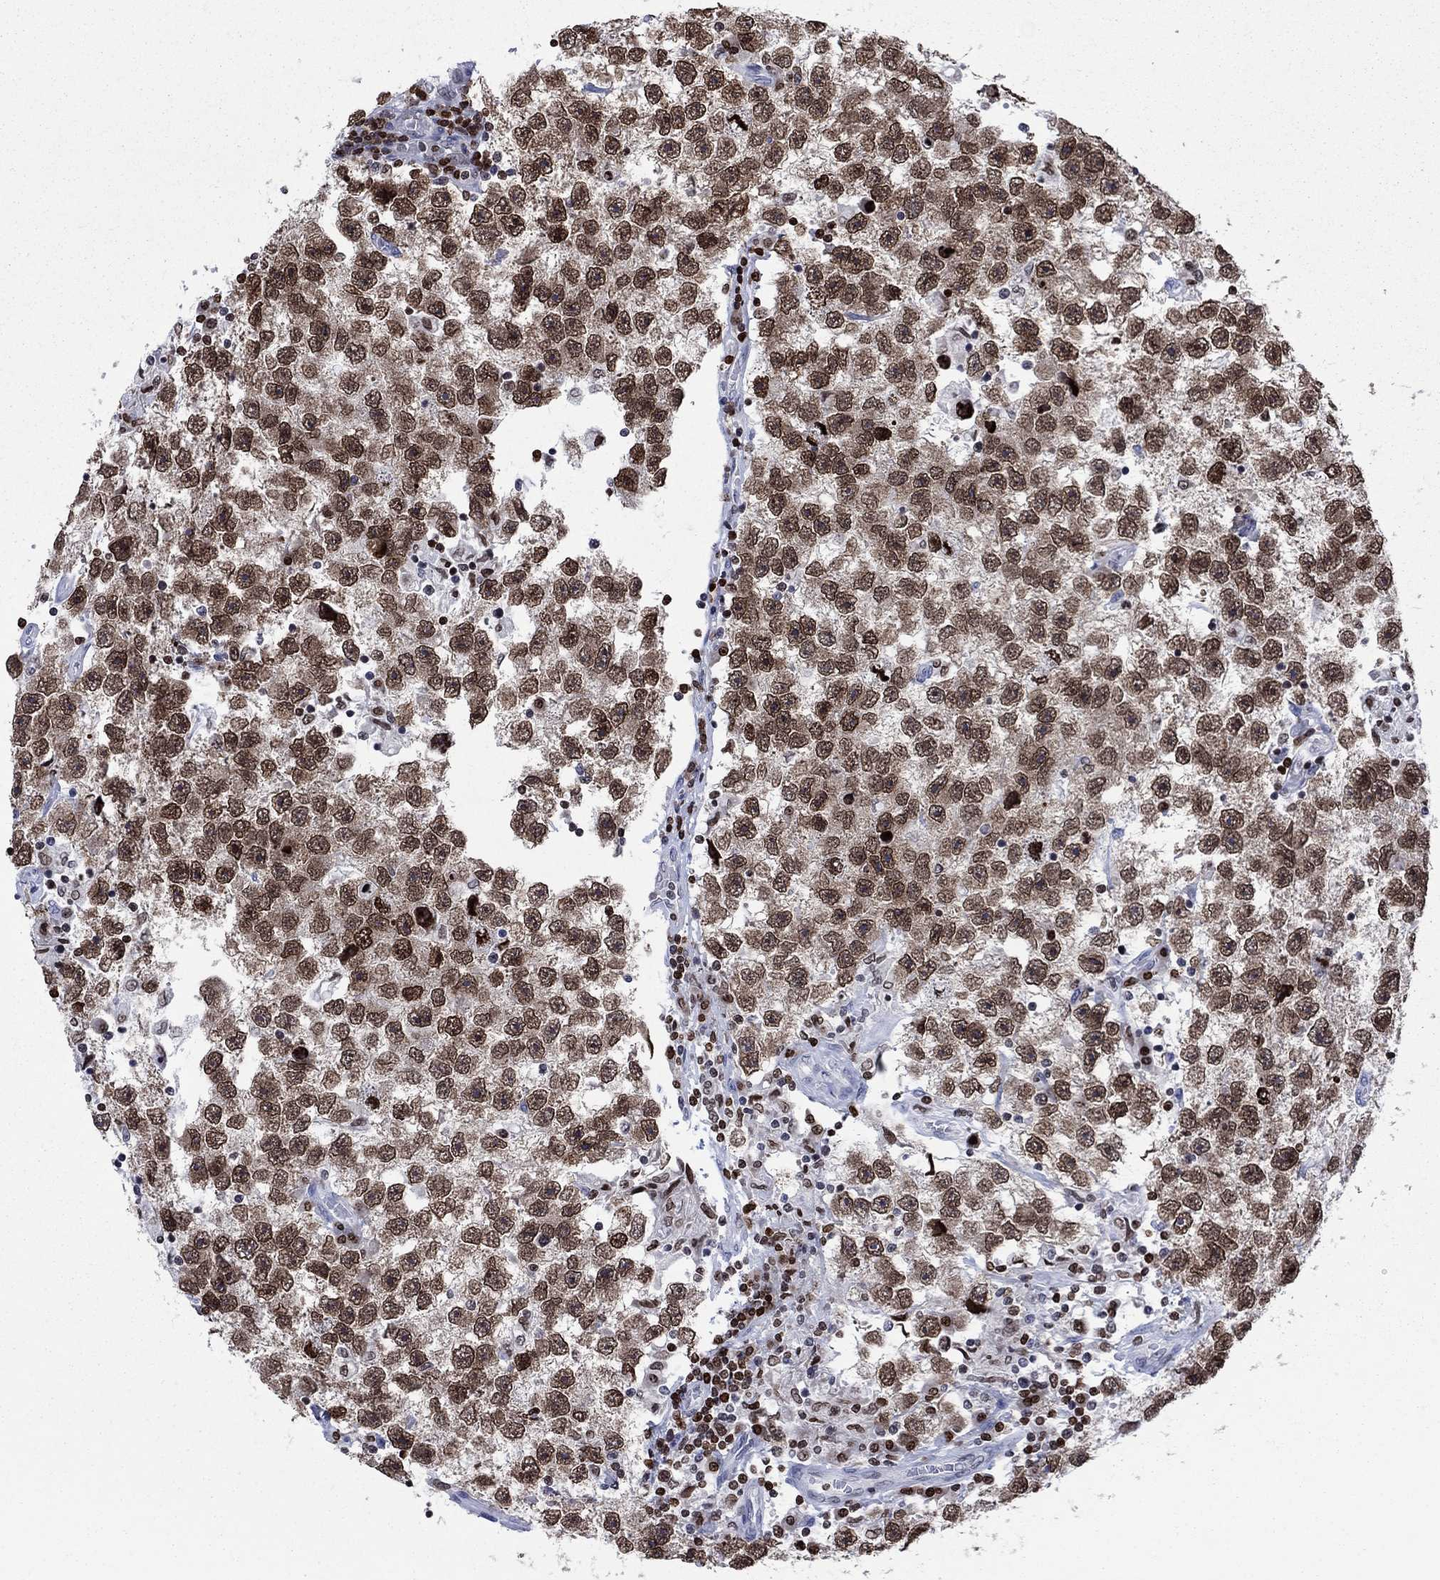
{"staining": {"intensity": "moderate", "quantity": ">75%", "location": "nuclear"}, "tissue": "testis cancer", "cell_type": "Tumor cells", "image_type": "cancer", "snomed": [{"axis": "morphology", "description": "Seminoma, NOS"}, {"axis": "topography", "description": "Testis"}], "caption": "An immunohistochemistry (IHC) histopathology image of neoplastic tissue is shown. Protein staining in brown labels moderate nuclear positivity in seminoma (testis) within tumor cells.", "gene": "HMGA1", "patient": {"sex": "male", "age": 26}}